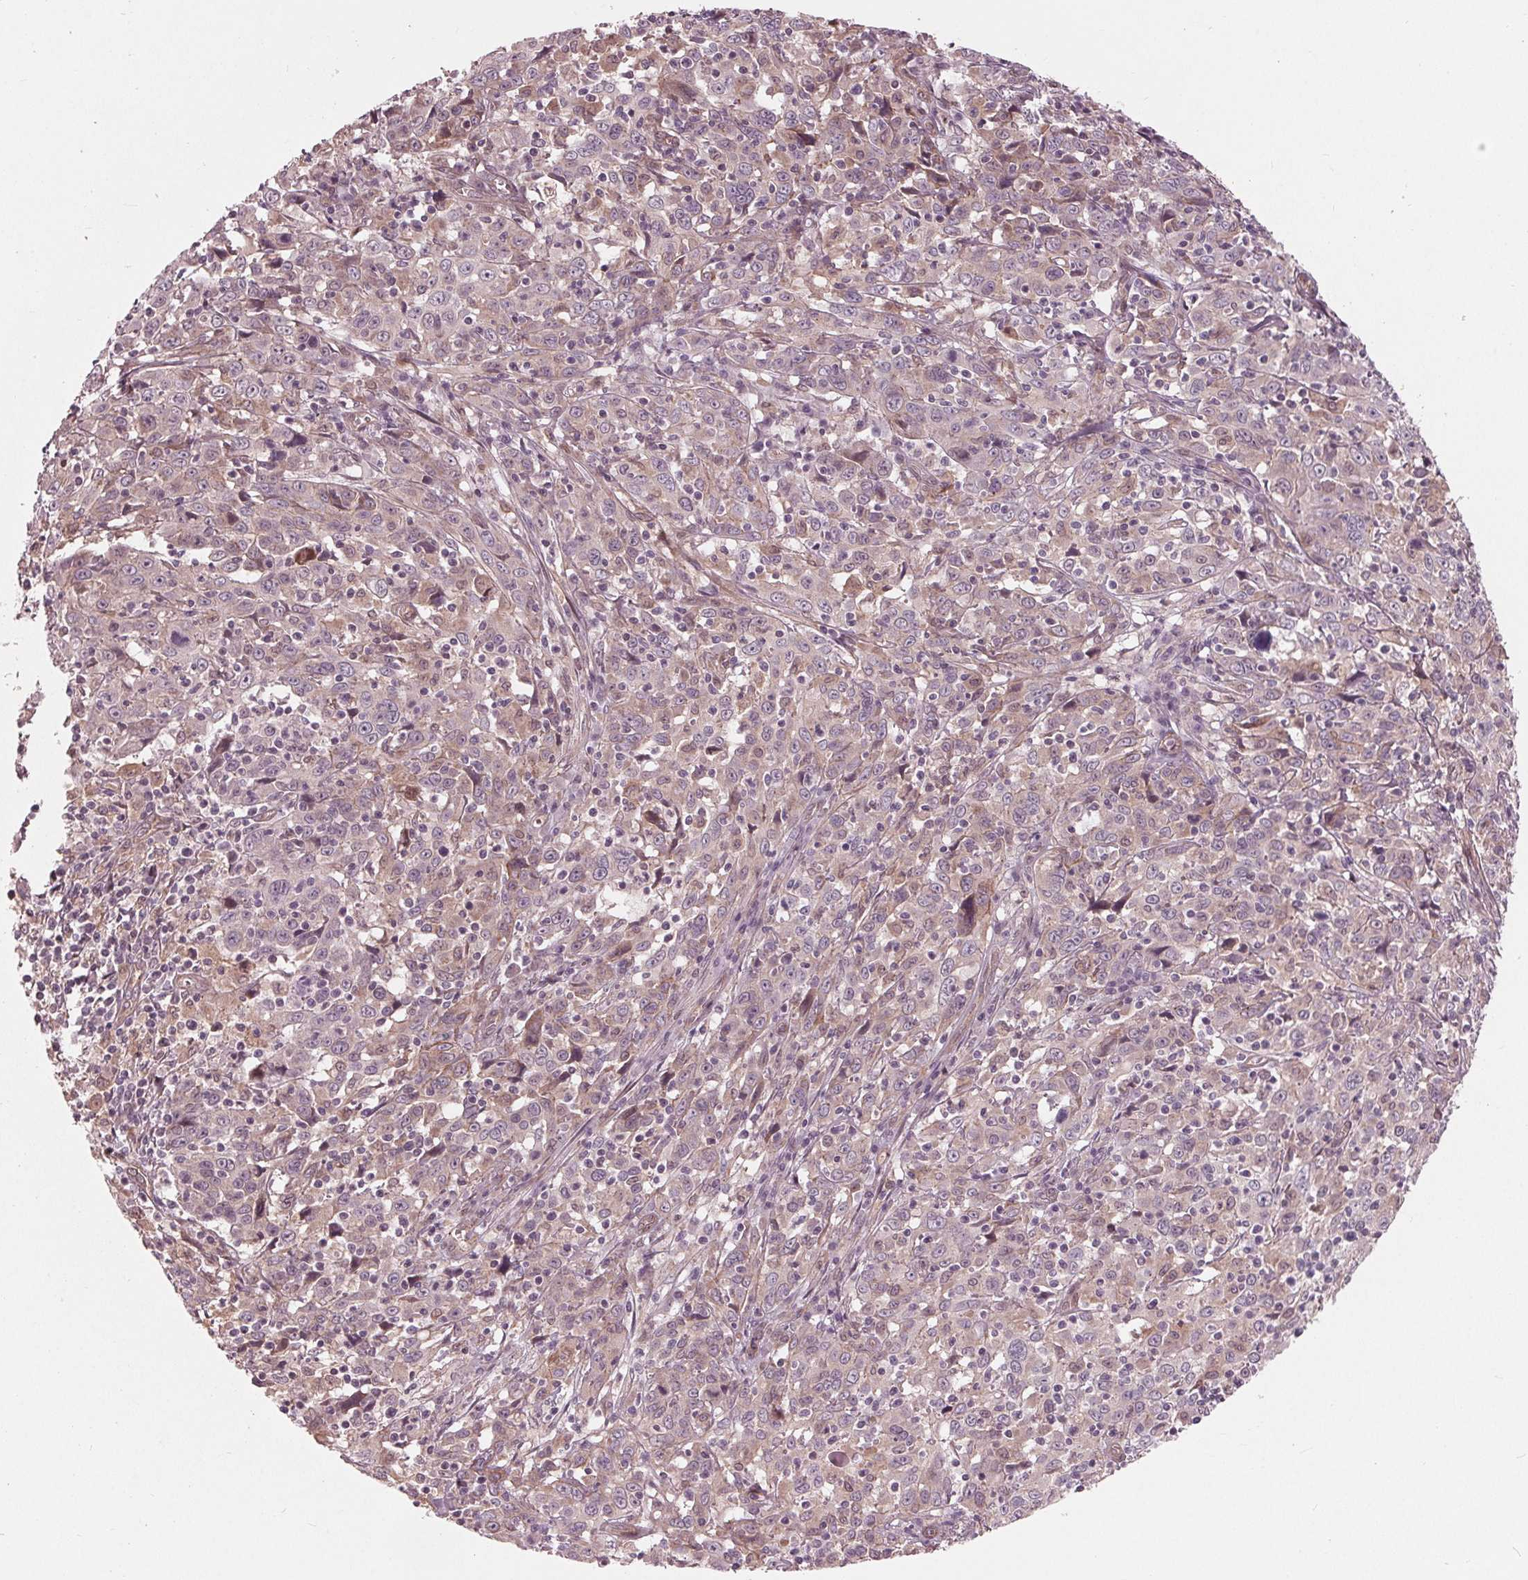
{"staining": {"intensity": "negative", "quantity": "none", "location": "none"}, "tissue": "cervical cancer", "cell_type": "Tumor cells", "image_type": "cancer", "snomed": [{"axis": "morphology", "description": "Squamous cell carcinoma, NOS"}, {"axis": "topography", "description": "Cervix"}], "caption": "This is an immunohistochemistry histopathology image of cervical squamous cell carcinoma. There is no expression in tumor cells.", "gene": "TXNIP", "patient": {"sex": "female", "age": 46}}